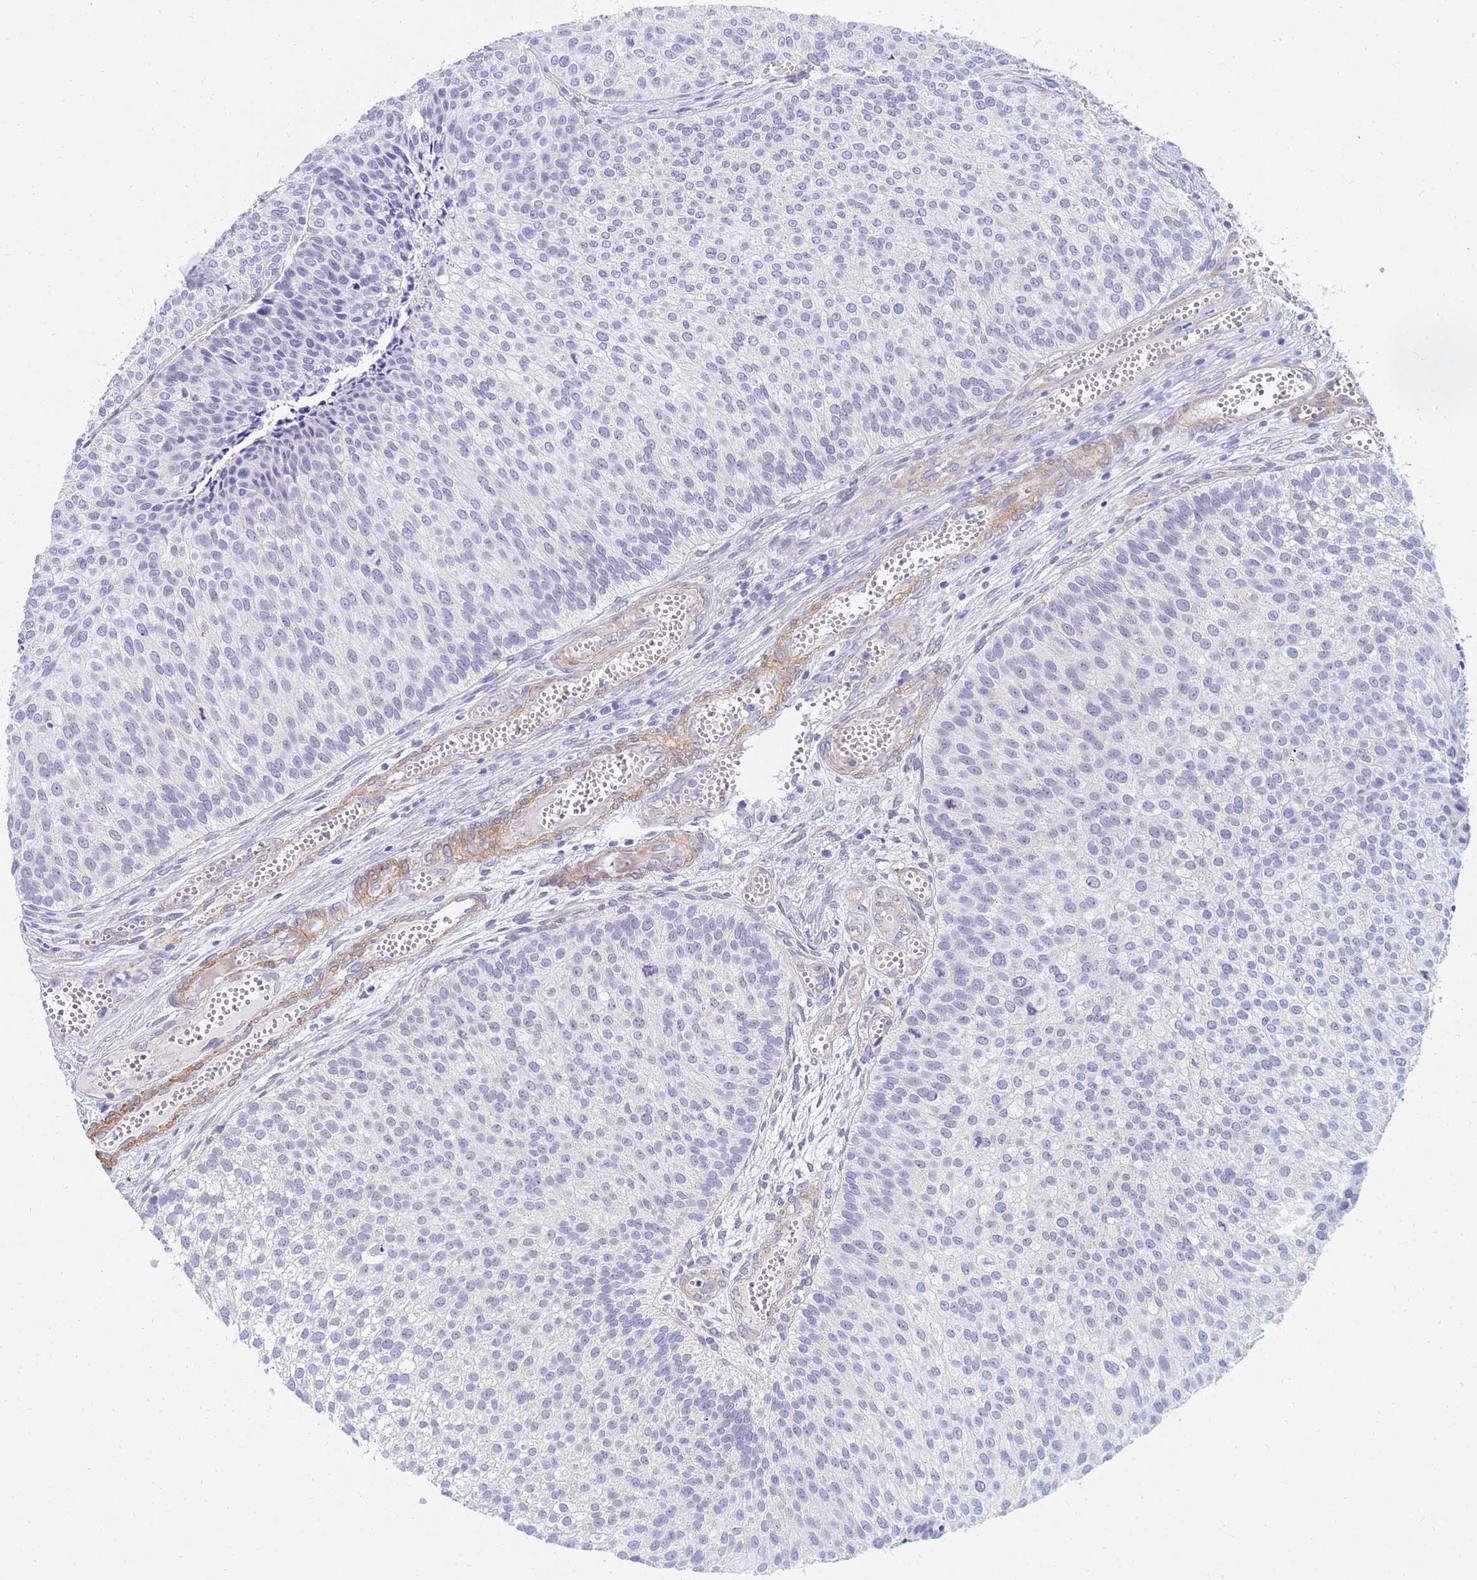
{"staining": {"intensity": "negative", "quantity": "none", "location": "none"}, "tissue": "urothelial cancer", "cell_type": "Tumor cells", "image_type": "cancer", "snomed": [{"axis": "morphology", "description": "Urothelial carcinoma, Low grade"}, {"axis": "topography", "description": "Urinary bladder"}], "caption": "Human low-grade urothelial carcinoma stained for a protein using immunohistochemistry (IHC) displays no positivity in tumor cells.", "gene": "SDR39U1", "patient": {"sex": "male", "age": 84}}